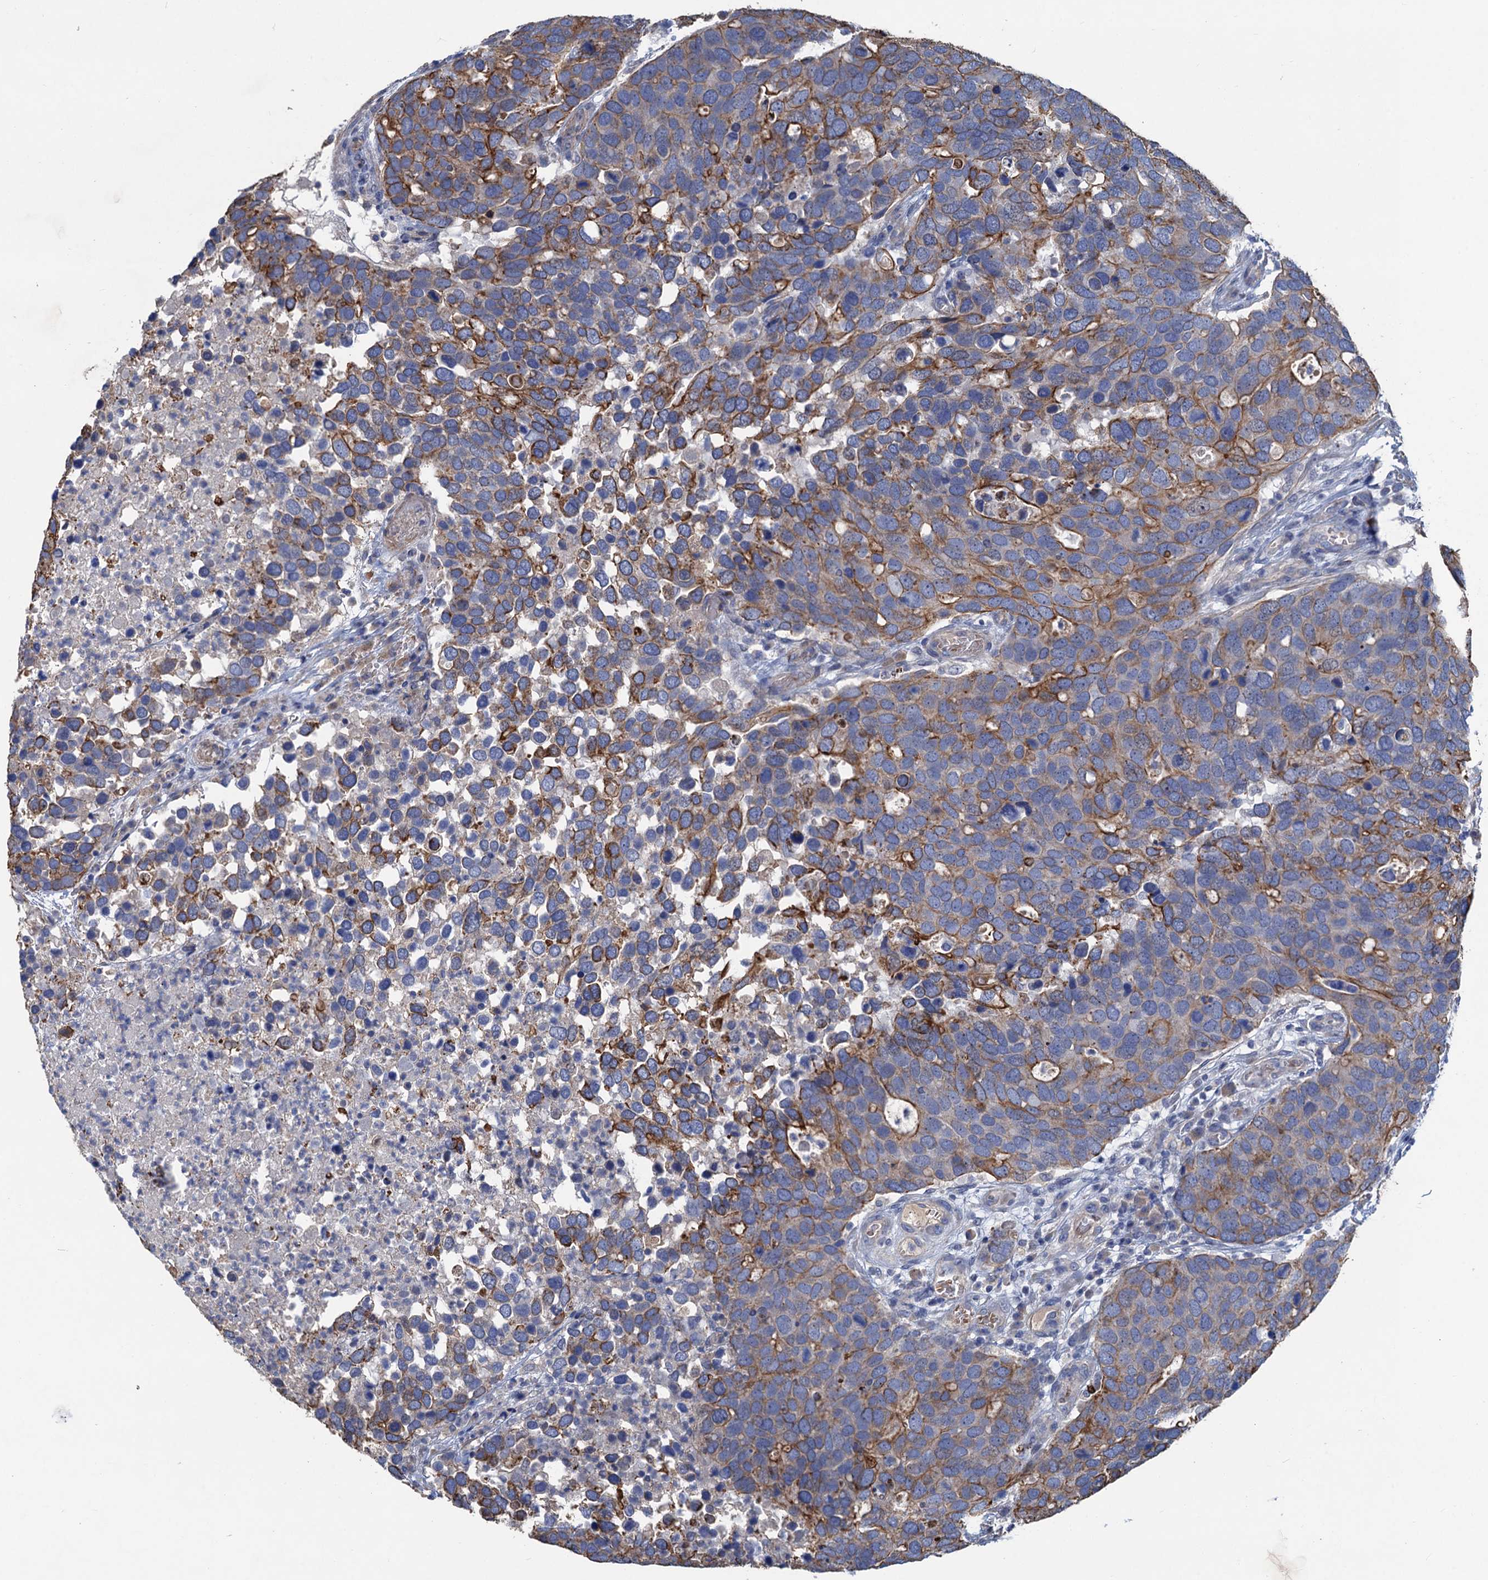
{"staining": {"intensity": "moderate", "quantity": ">75%", "location": "cytoplasmic/membranous"}, "tissue": "breast cancer", "cell_type": "Tumor cells", "image_type": "cancer", "snomed": [{"axis": "morphology", "description": "Duct carcinoma"}, {"axis": "topography", "description": "Breast"}], "caption": "Immunohistochemical staining of human breast invasive ductal carcinoma exhibits moderate cytoplasmic/membranous protein positivity in about >75% of tumor cells.", "gene": "SMCO3", "patient": {"sex": "female", "age": 83}}